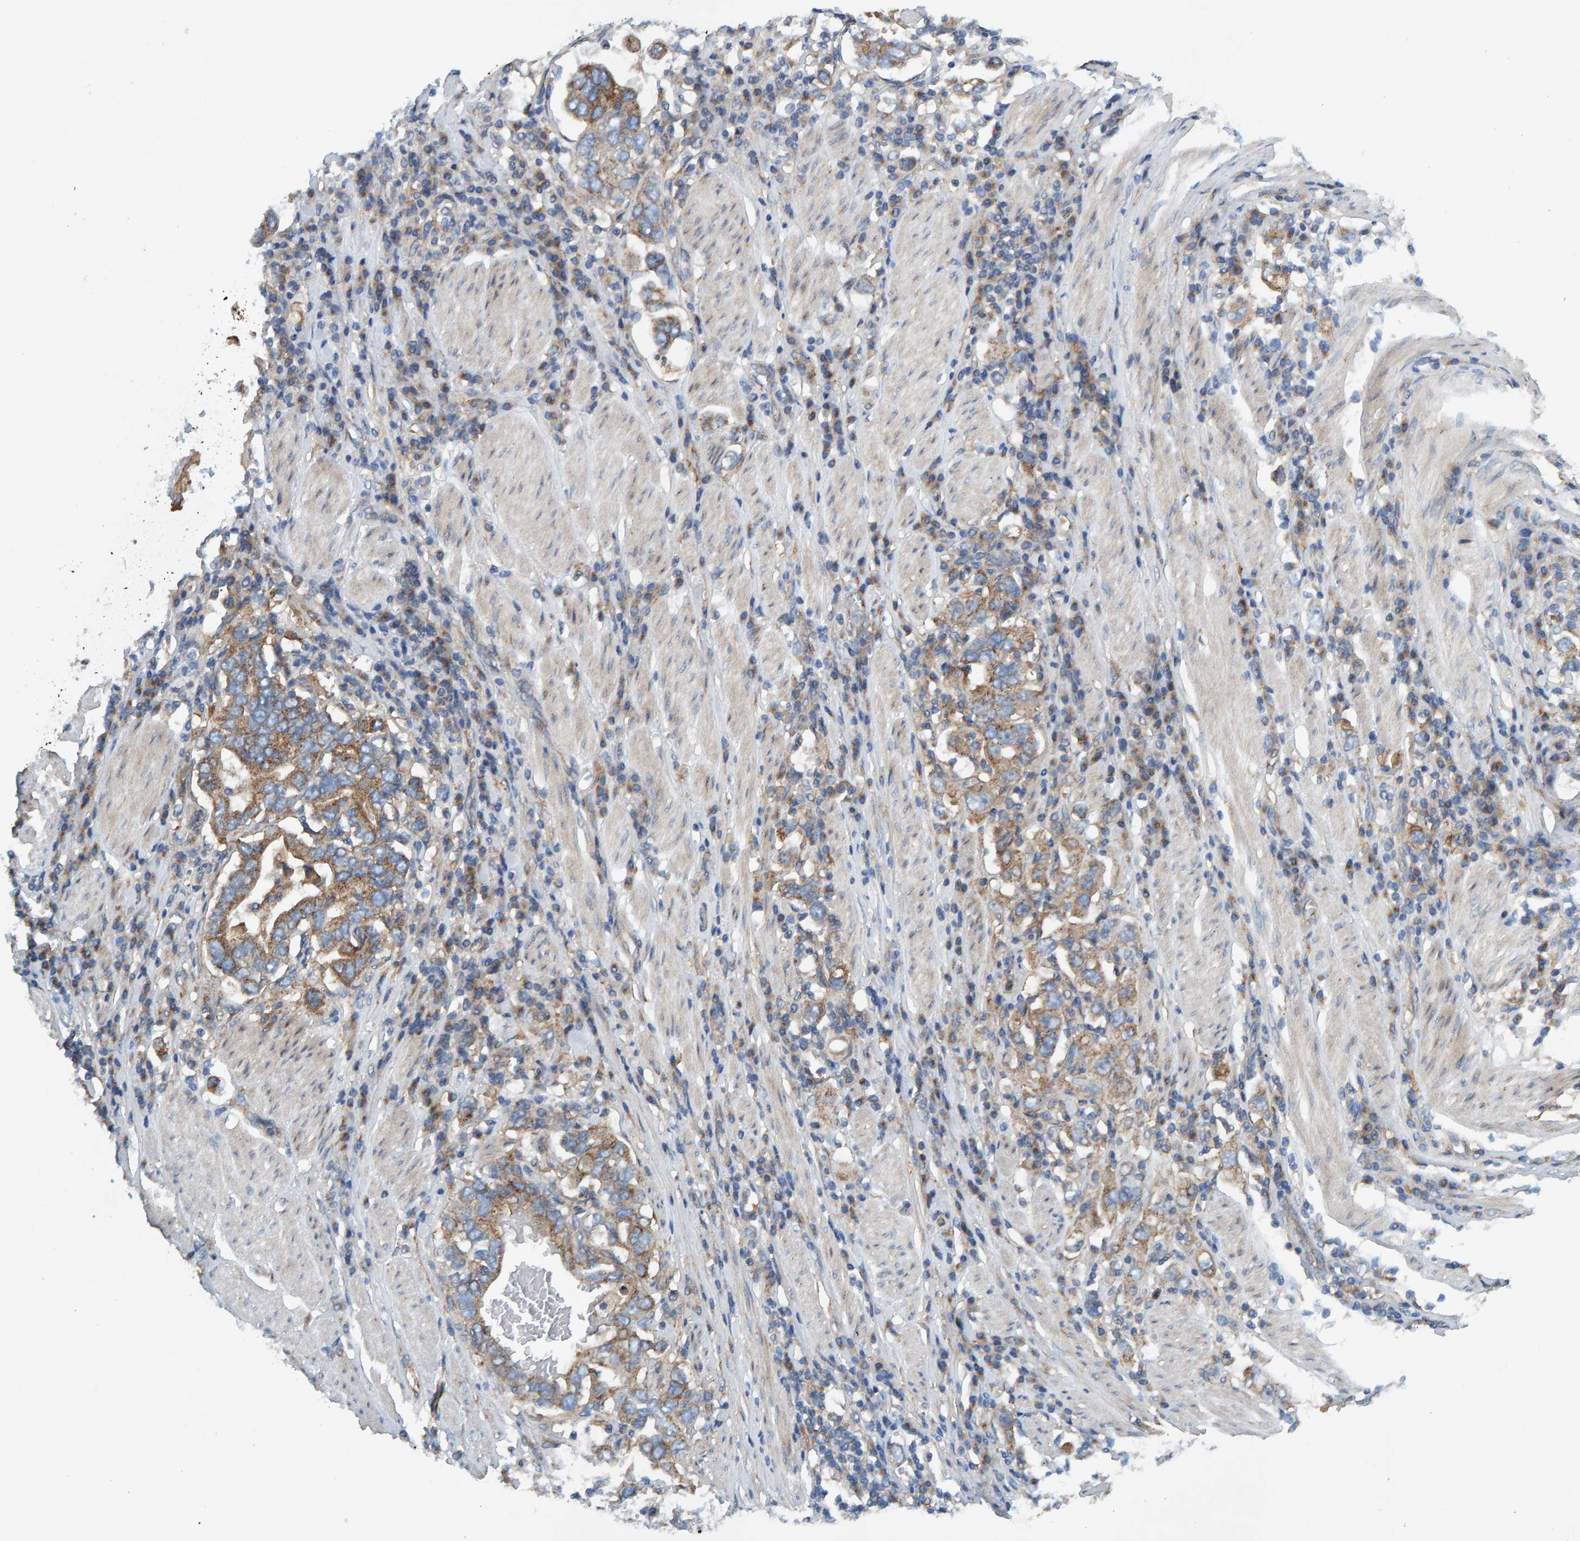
{"staining": {"intensity": "moderate", "quantity": ">75%", "location": "cytoplasmic/membranous"}, "tissue": "stomach cancer", "cell_type": "Tumor cells", "image_type": "cancer", "snomed": [{"axis": "morphology", "description": "Adenocarcinoma, NOS"}, {"axis": "topography", "description": "Stomach, upper"}], "caption": "Stomach adenocarcinoma stained with a protein marker shows moderate staining in tumor cells.", "gene": "MKLN1", "patient": {"sex": "male", "age": 62}}